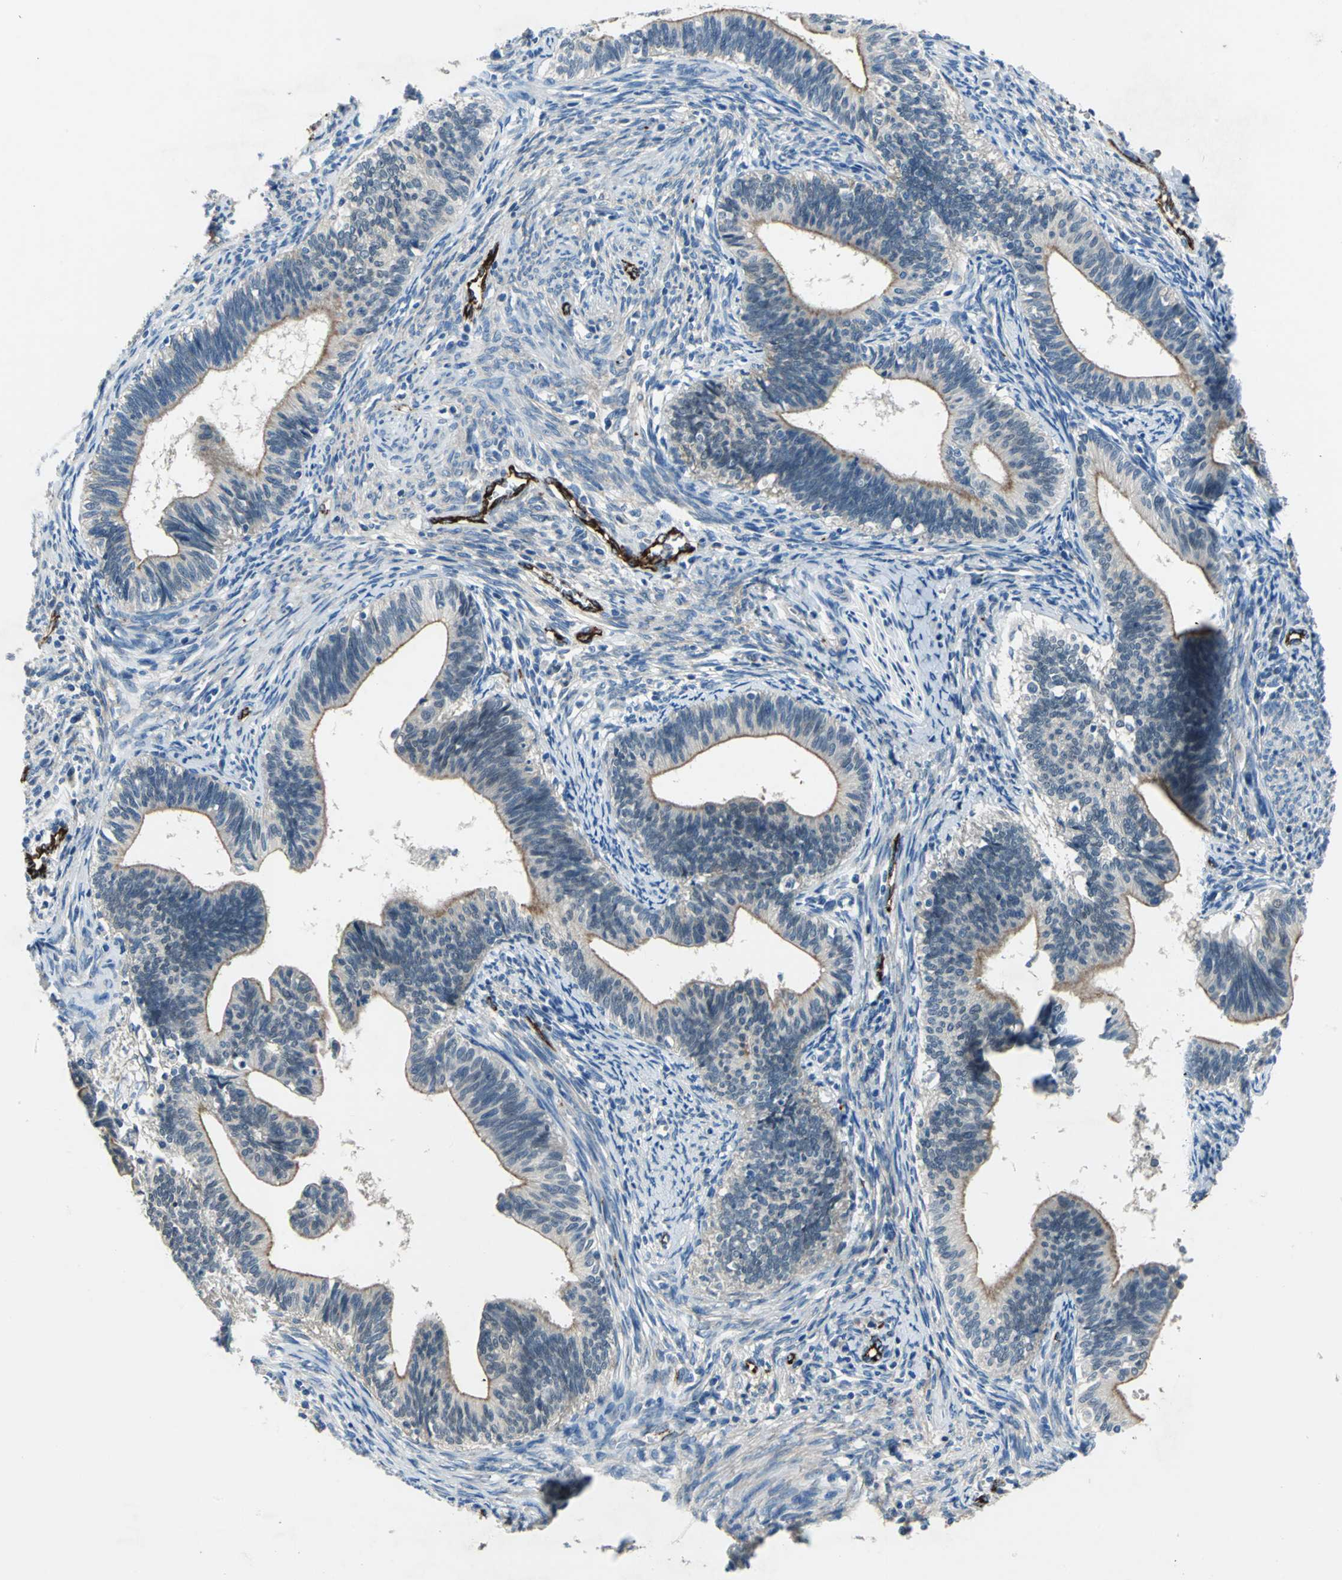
{"staining": {"intensity": "moderate", "quantity": ">75%", "location": "cytoplasmic/membranous"}, "tissue": "cervical cancer", "cell_type": "Tumor cells", "image_type": "cancer", "snomed": [{"axis": "morphology", "description": "Adenocarcinoma, NOS"}, {"axis": "topography", "description": "Cervix"}], "caption": "Human adenocarcinoma (cervical) stained for a protein (brown) exhibits moderate cytoplasmic/membranous positive expression in approximately >75% of tumor cells.", "gene": "SELP", "patient": {"sex": "female", "age": 44}}